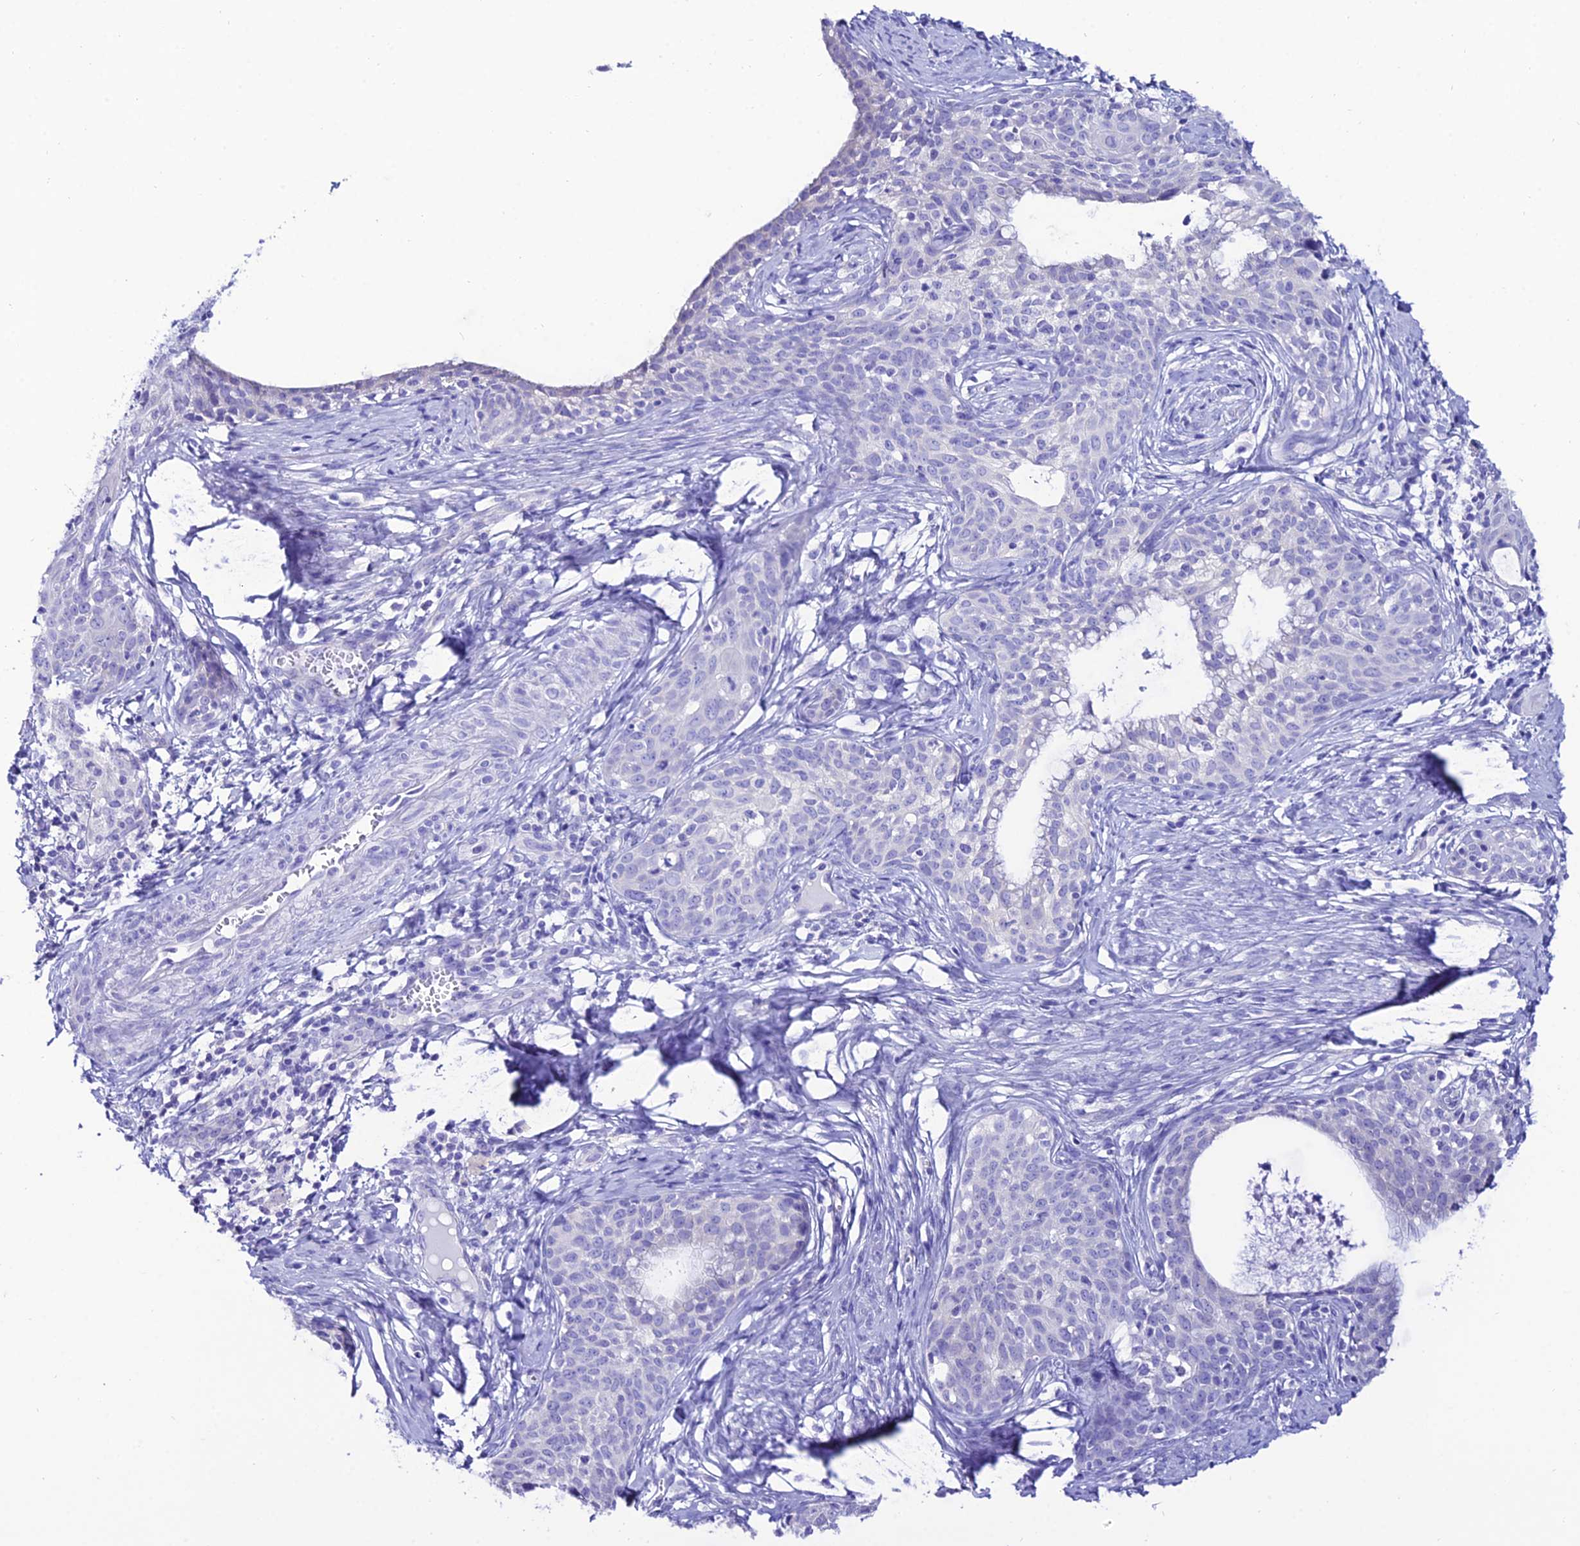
{"staining": {"intensity": "negative", "quantity": "none", "location": "none"}, "tissue": "cervical cancer", "cell_type": "Tumor cells", "image_type": "cancer", "snomed": [{"axis": "morphology", "description": "Squamous cell carcinoma, NOS"}, {"axis": "topography", "description": "Cervix"}], "caption": "There is no significant expression in tumor cells of cervical cancer (squamous cell carcinoma). (Brightfield microscopy of DAB (3,3'-diaminobenzidine) IHC at high magnification).", "gene": "OR4D5", "patient": {"sex": "female", "age": 52}}